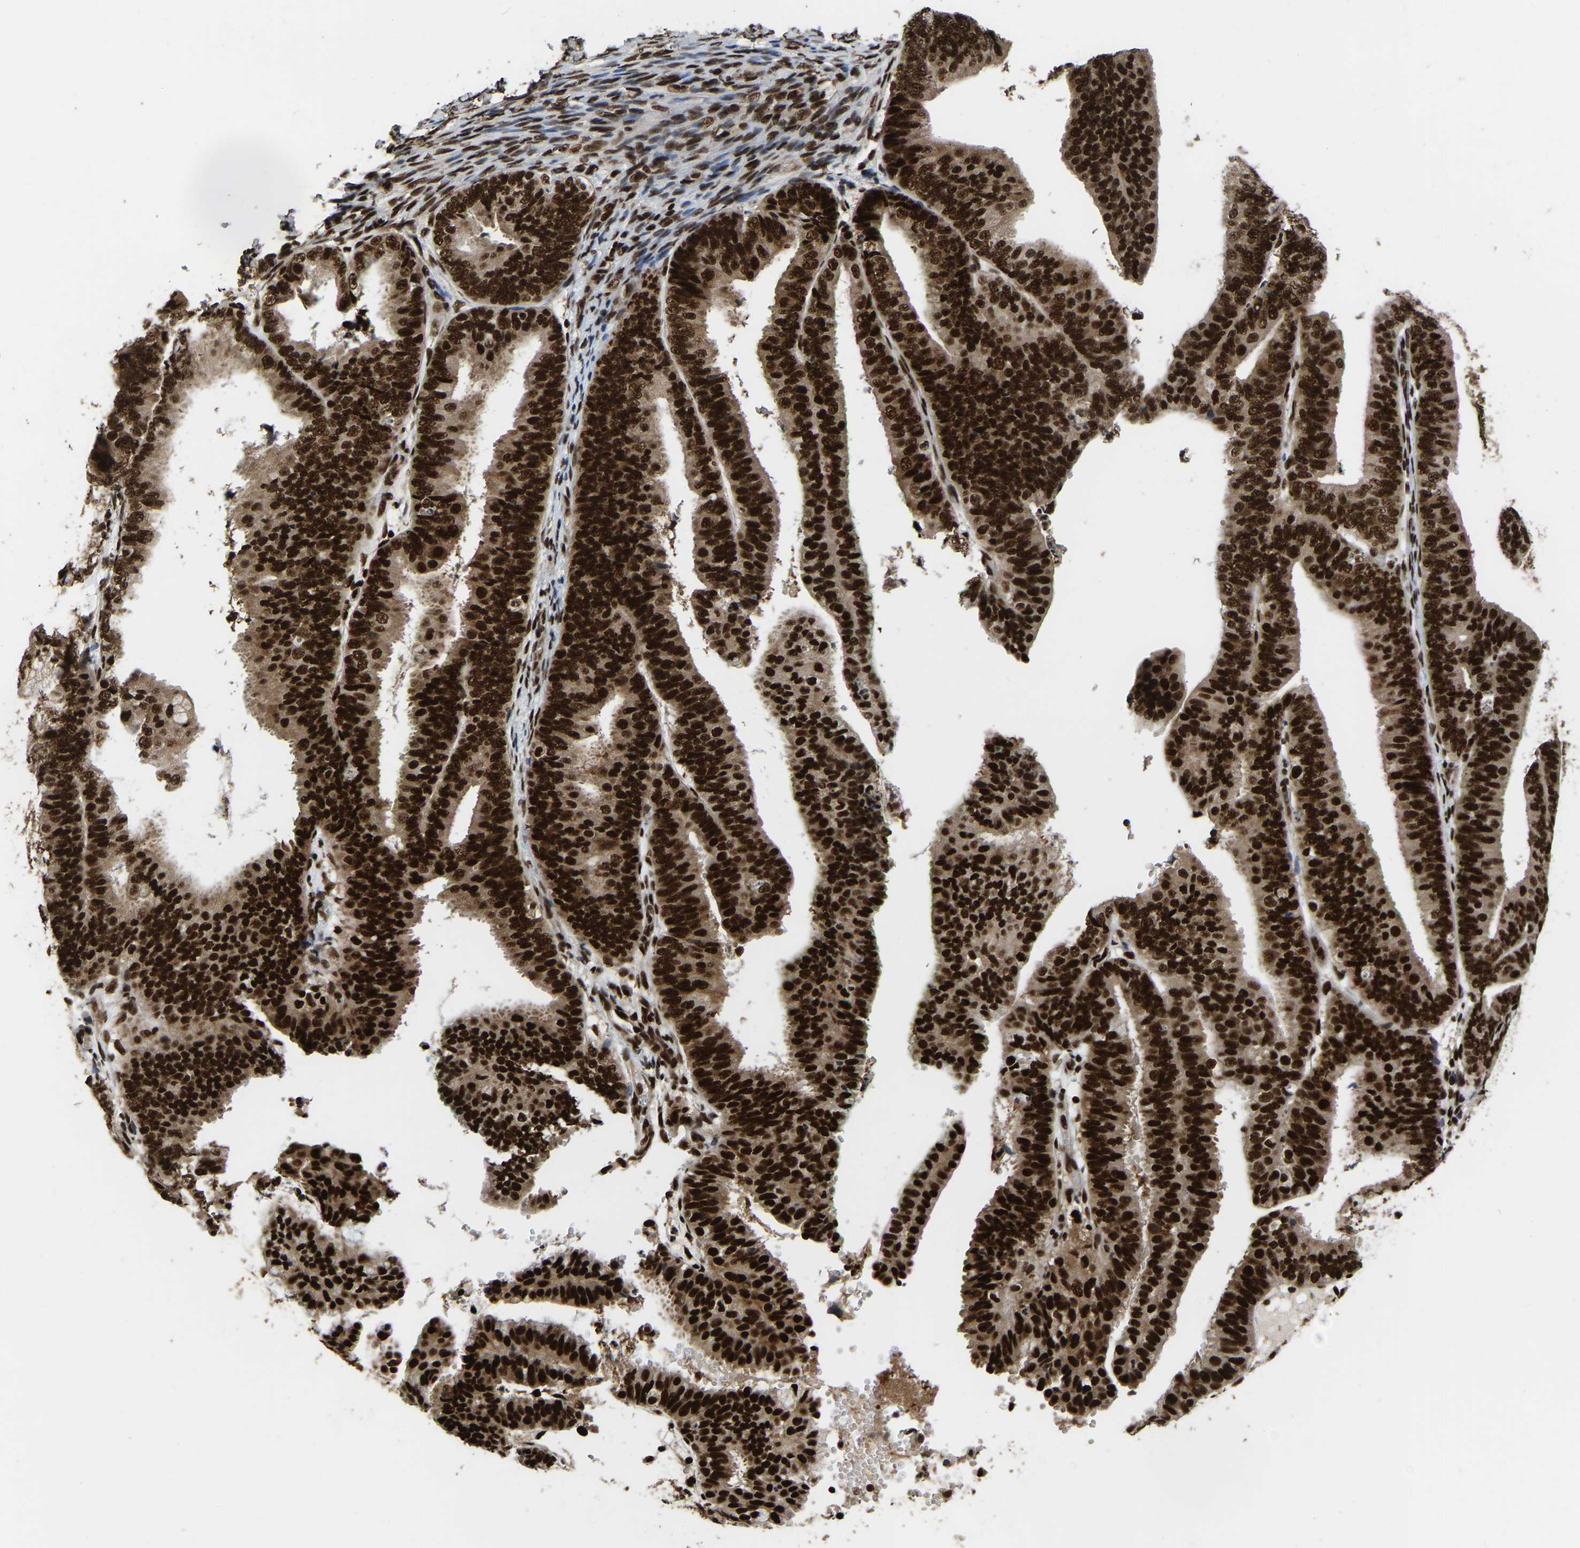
{"staining": {"intensity": "strong", "quantity": ">75%", "location": "nuclear"}, "tissue": "endometrial cancer", "cell_type": "Tumor cells", "image_type": "cancer", "snomed": [{"axis": "morphology", "description": "Adenocarcinoma, NOS"}, {"axis": "topography", "description": "Endometrium"}], "caption": "The photomicrograph displays a brown stain indicating the presence of a protein in the nuclear of tumor cells in adenocarcinoma (endometrial).", "gene": "TBL1XR1", "patient": {"sex": "female", "age": 63}}